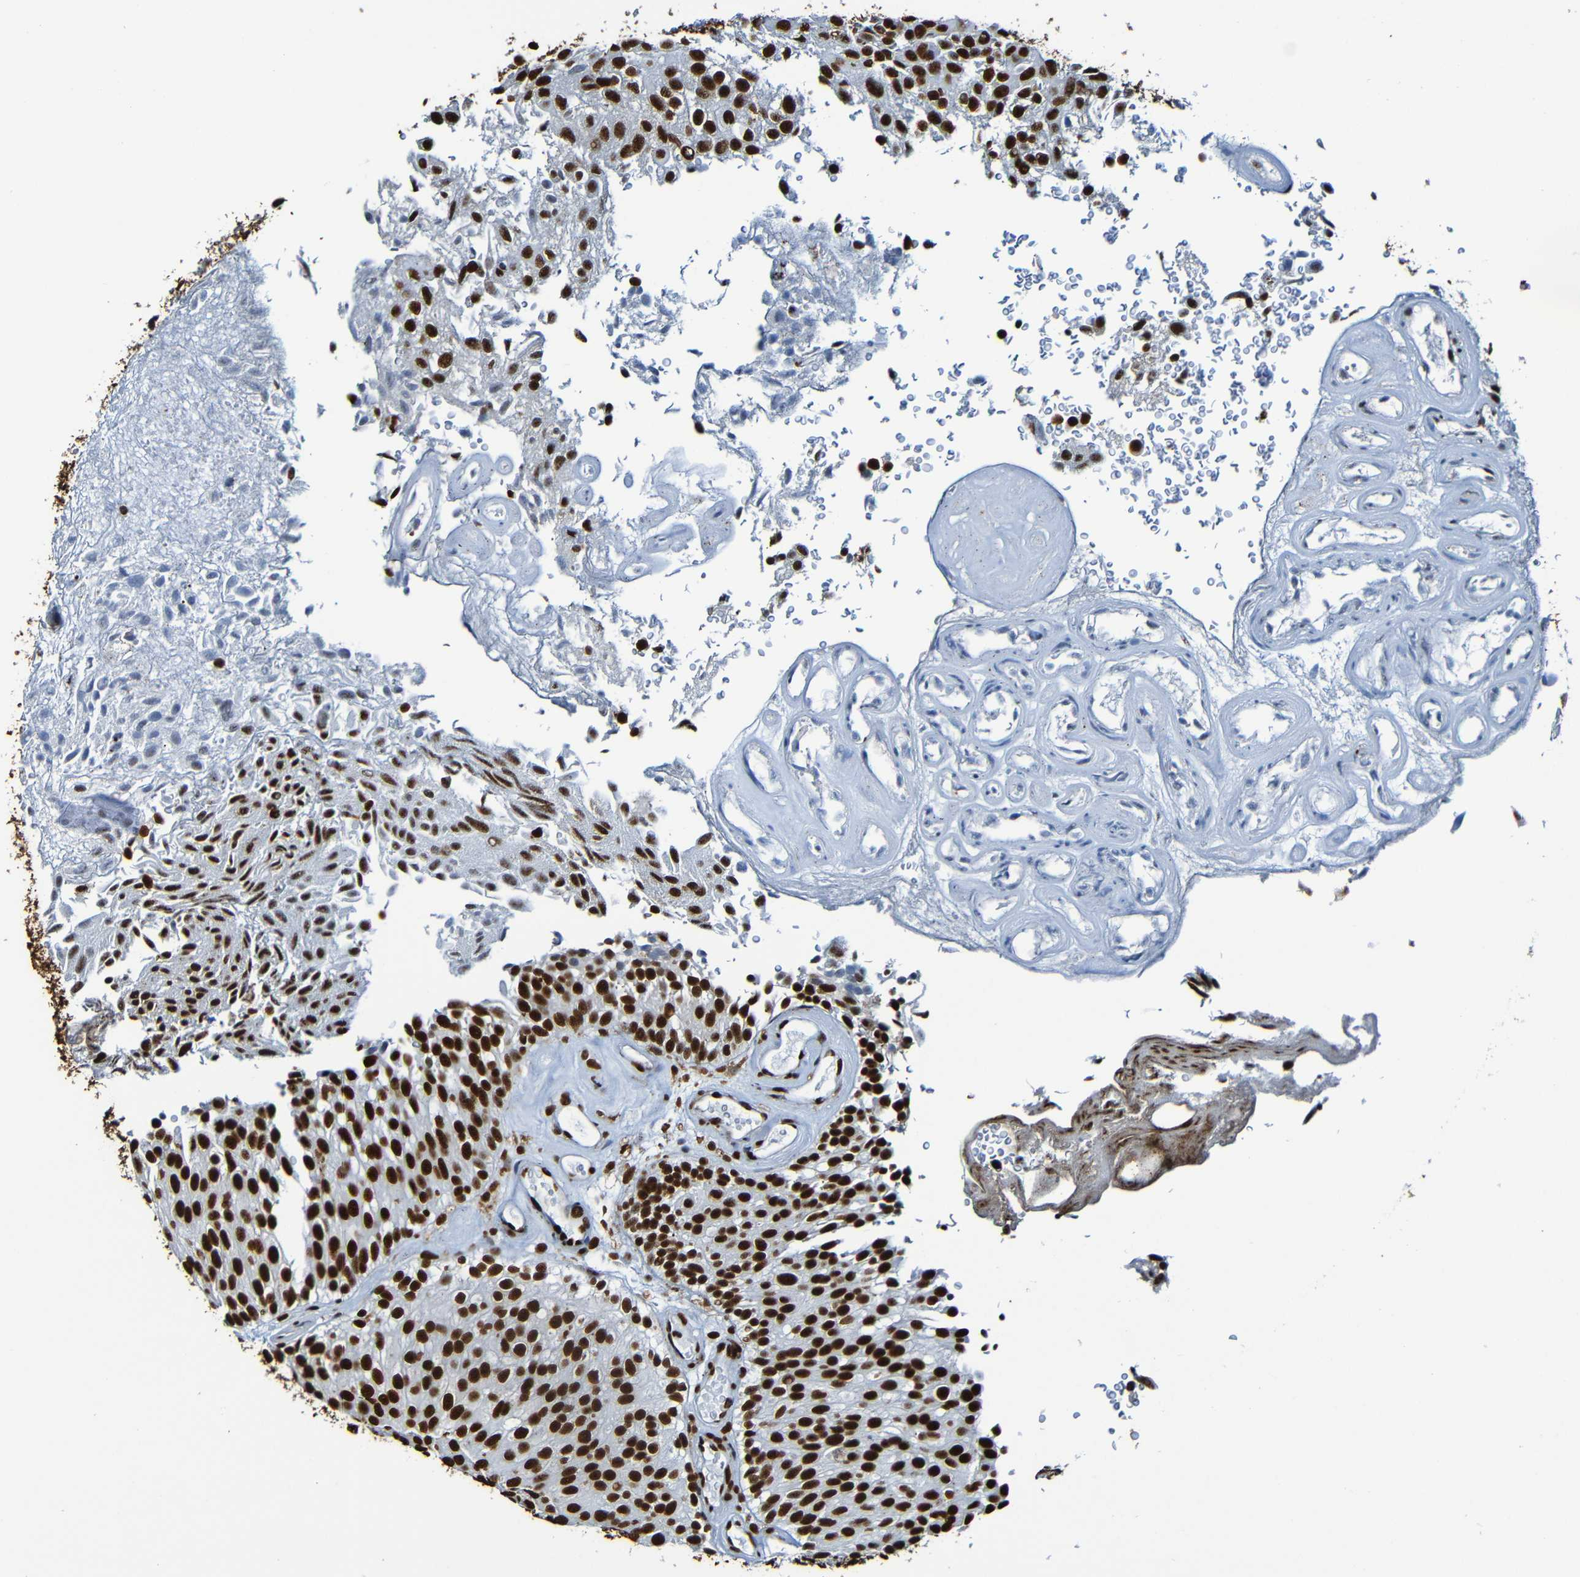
{"staining": {"intensity": "strong", "quantity": ">75%", "location": "nuclear"}, "tissue": "urothelial cancer", "cell_type": "Tumor cells", "image_type": "cancer", "snomed": [{"axis": "morphology", "description": "Urothelial carcinoma, Low grade"}, {"axis": "topography", "description": "Urinary bladder"}], "caption": "Immunohistochemical staining of human urothelial carcinoma (low-grade) exhibits high levels of strong nuclear positivity in approximately >75% of tumor cells.", "gene": "SRSF3", "patient": {"sex": "male", "age": 78}}